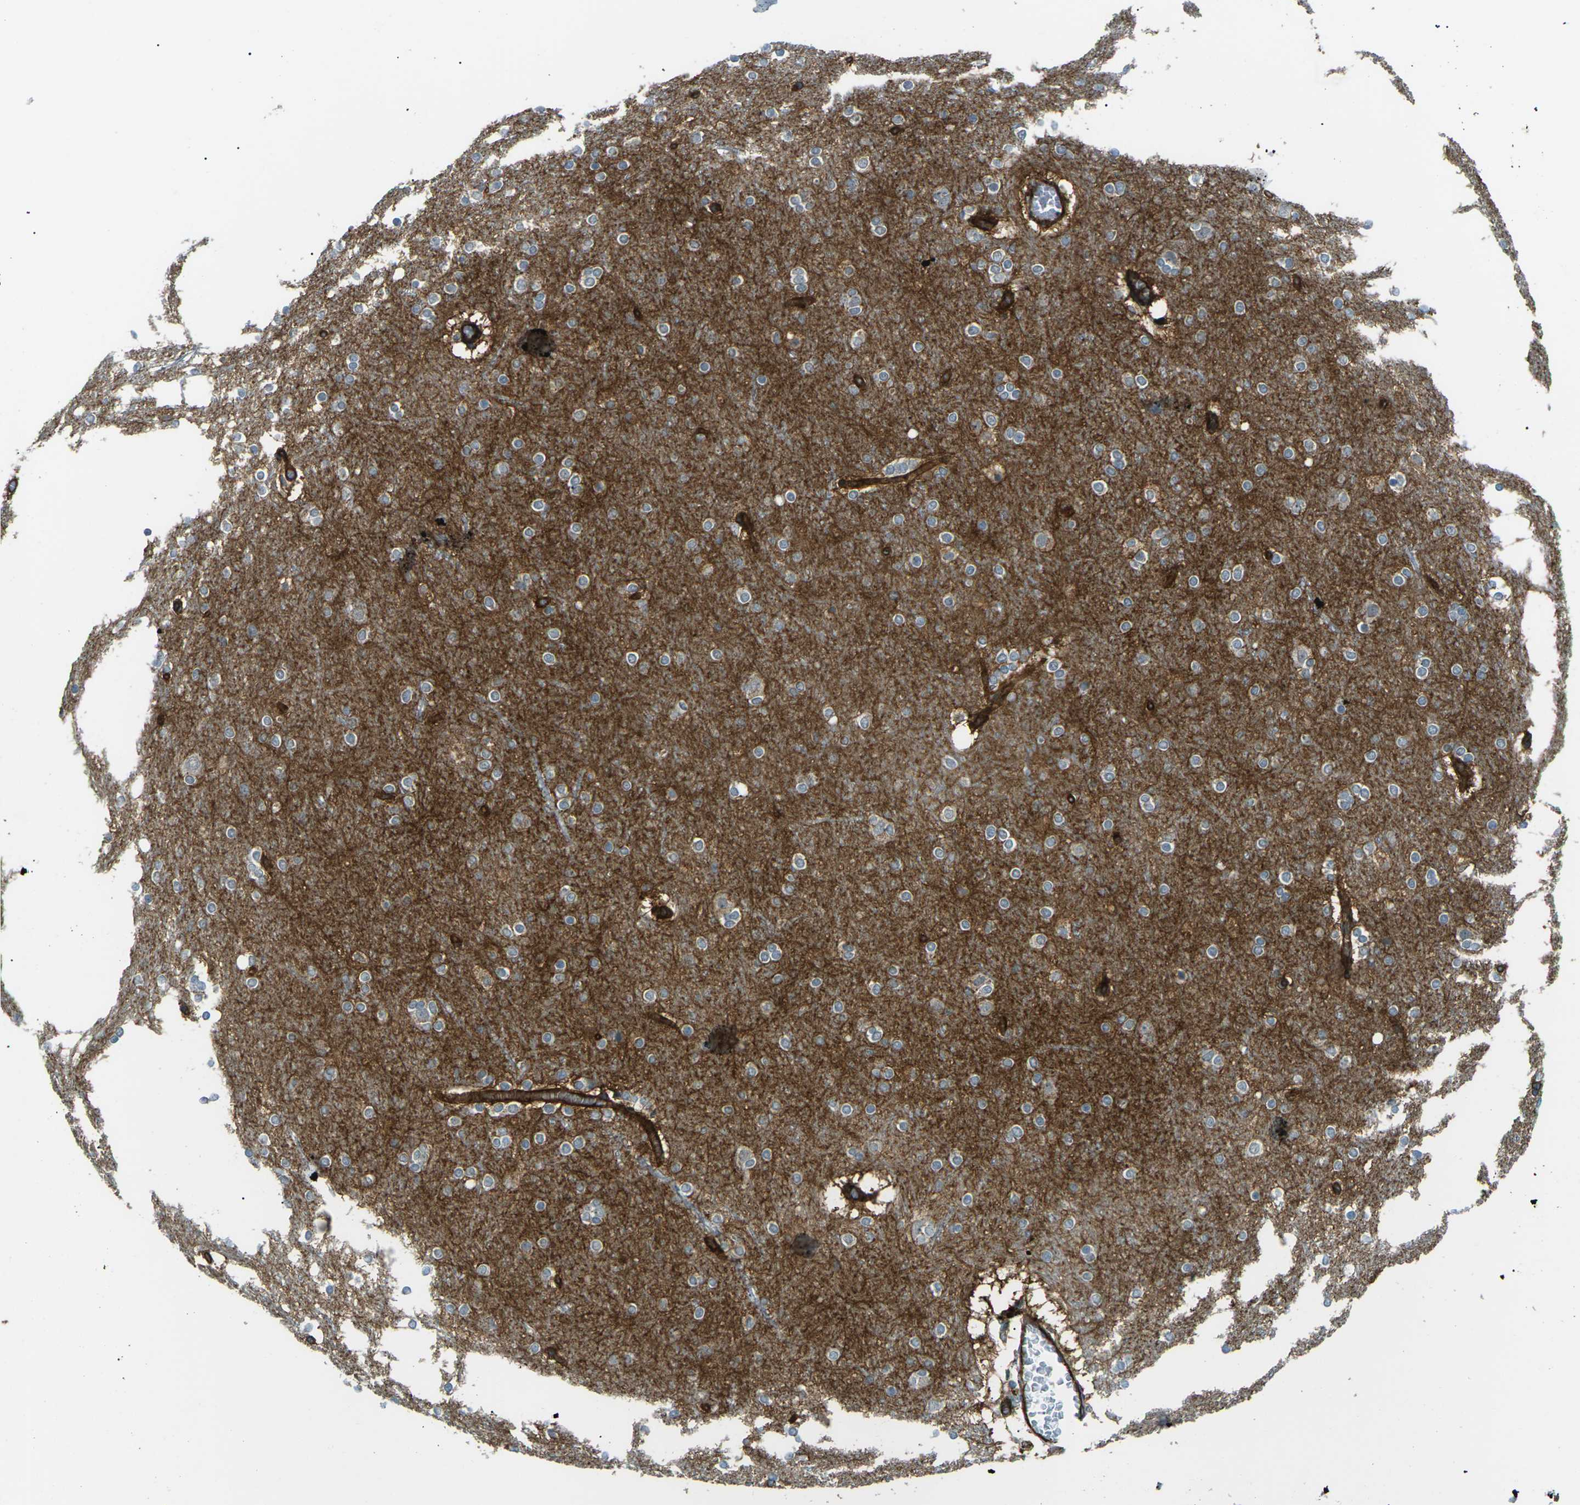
{"staining": {"intensity": "strong", "quantity": ">75%", "location": "cytoplasmic/membranous"}, "tissue": "cerebral cortex", "cell_type": "Endothelial cells", "image_type": "normal", "snomed": [{"axis": "morphology", "description": "Normal tissue, NOS"}, {"axis": "topography", "description": "Cerebral cortex"}], "caption": "Immunohistochemical staining of unremarkable human cerebral cortex displays strong cytoplasmic/membranous protein positivity in approximately >75% of endothelial cells.", "gene": "S1PR1", "patient": {"sex": "female", "age": 54}}